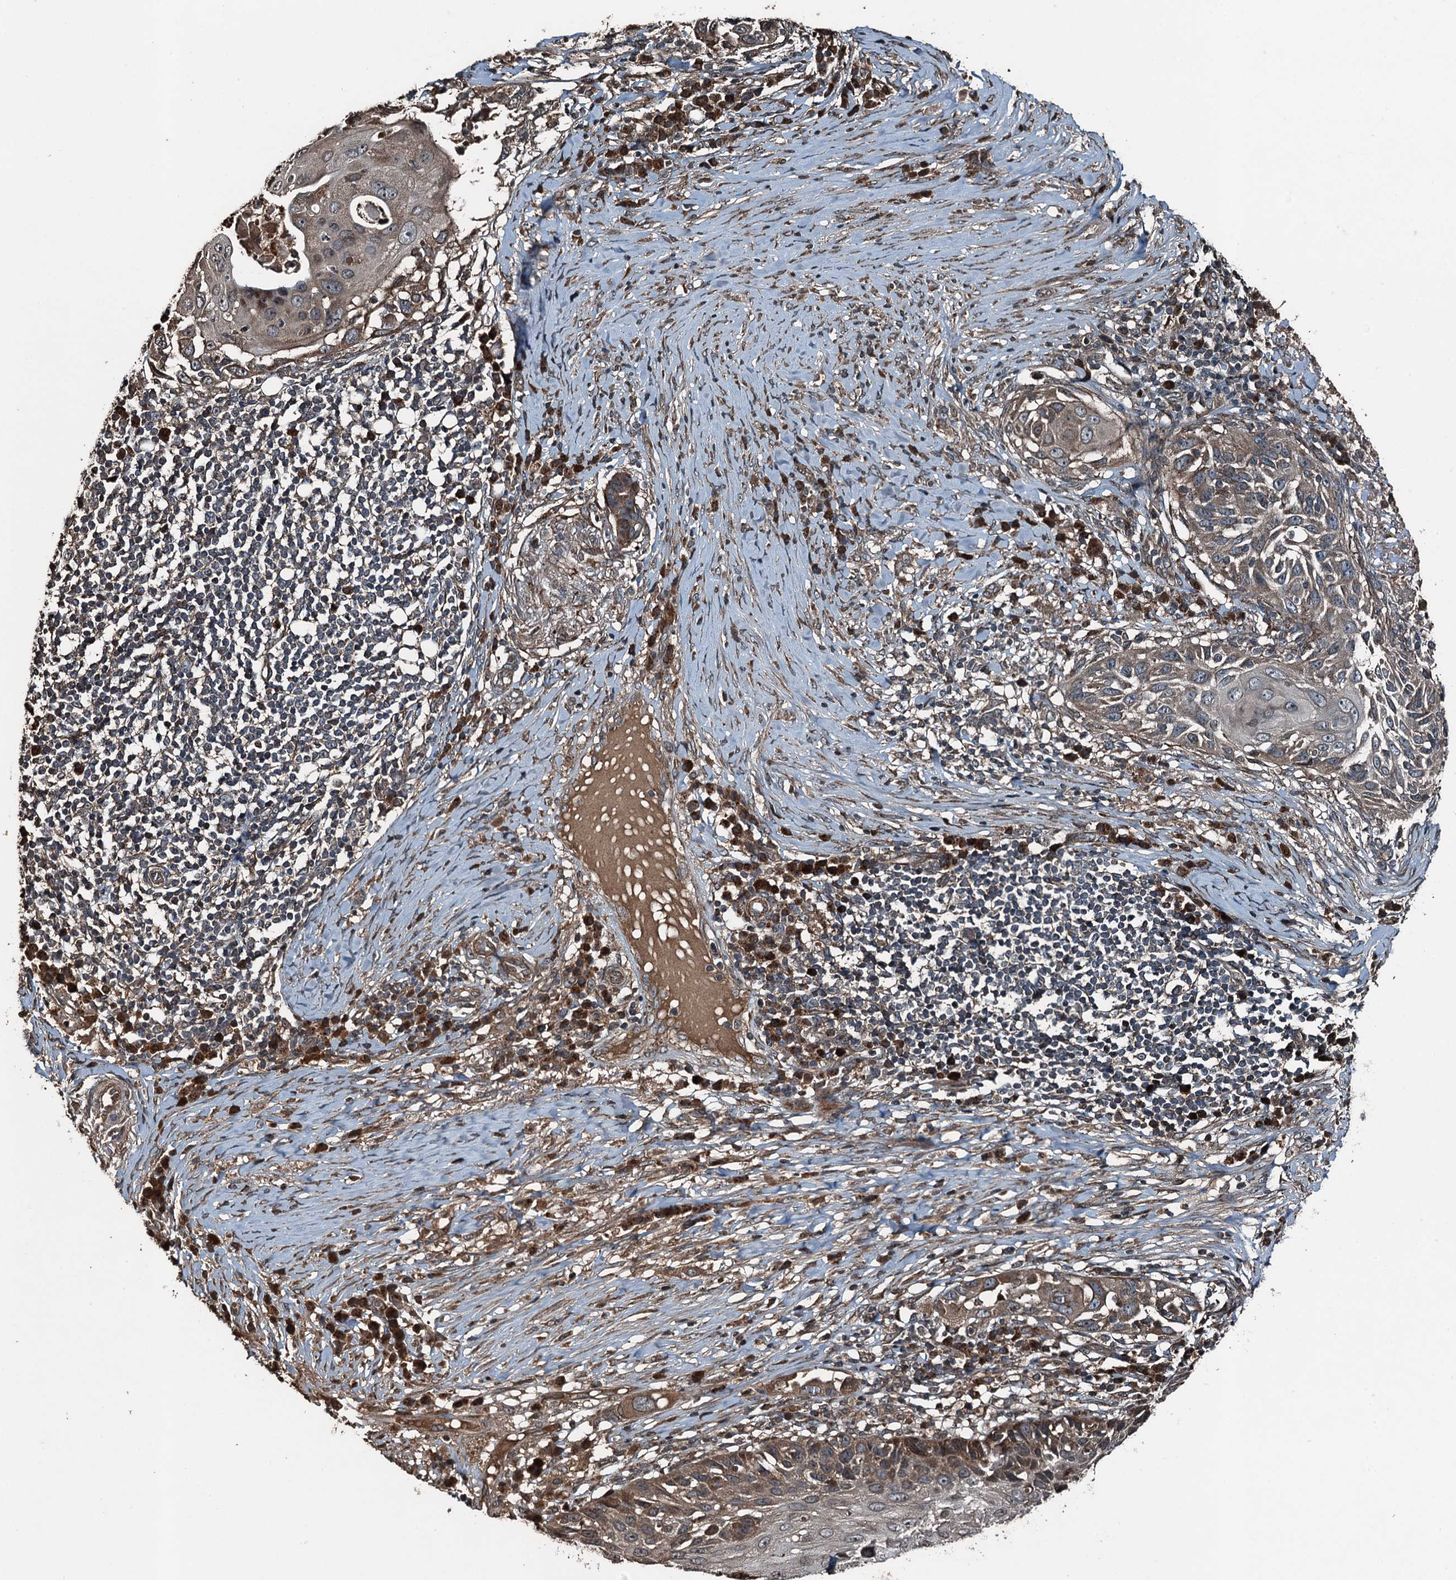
{"staining": {"intensity": "weak", "quantity": "<25%", "location": "cytoplasmic/membranous,nuclear"}, "tissue": "skin cancer", "cell_type": "Tumor cells", "image_type": "cancer", "snomed": [{"axis": "morphology", "description": "Squamous cell carcinoma, NOS"}, {"axis": "topography", "description": "Skin"}], "caption": "Skin cancer (squamous cell carcinoma) stained for a protein using immunohistochemistry displays no staining tumor cells.", "gene": "TCTN1", "patient": {"sex": "female", "age": 44}}